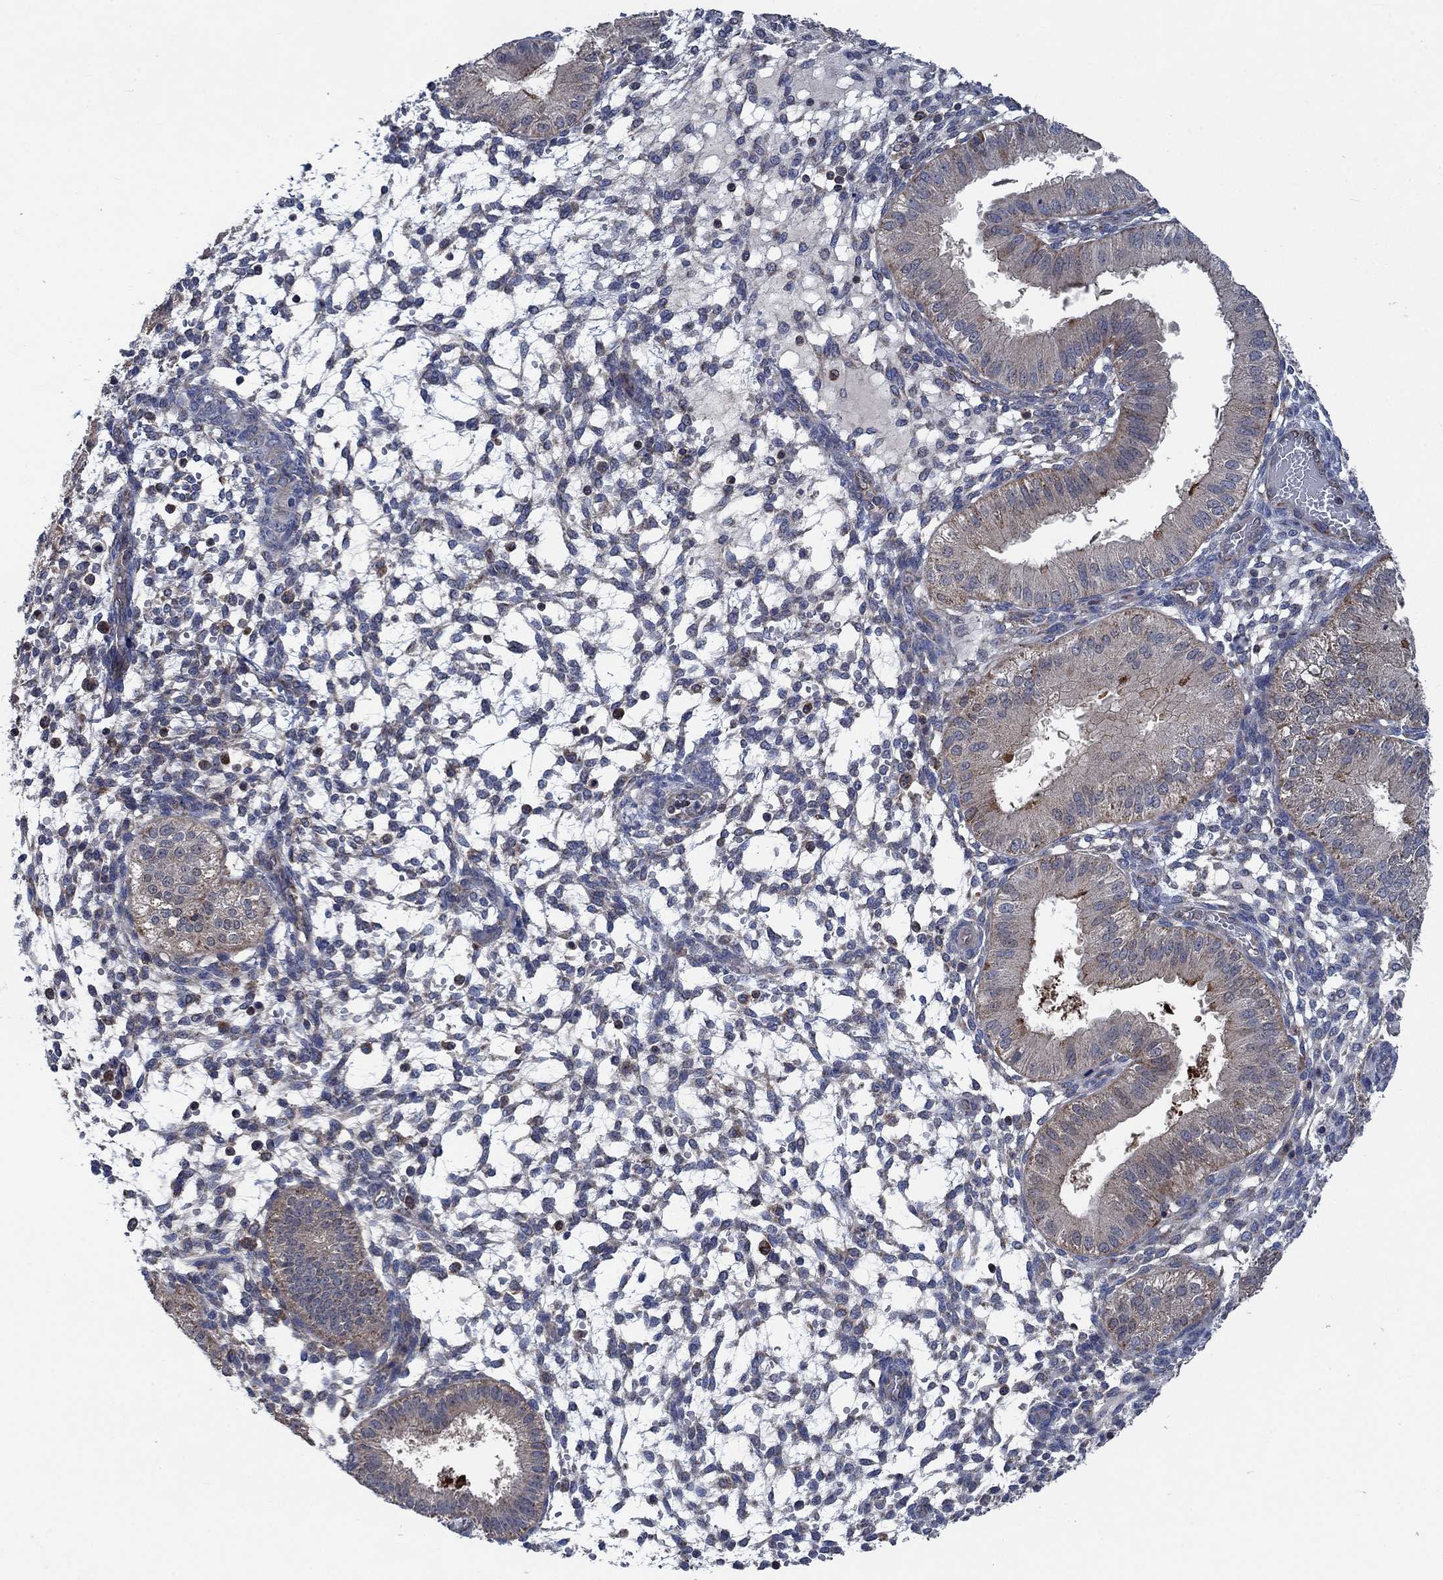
{"staining": {"intensity": "negative", "quantity": "none", "location": "none"}, "tissue": "endometrium", "cell_type": "Cells in endometrial stroma", "image_type": "normal", "snomed": [{"axis": "morphology", "description": "Normal tissue, NOS"}, {"axis": "topography", "description": "Endometrium"}], "caption": "The image shows no staining of cells in endometrial stroma in benign endometrium.", "gene": "STXBP6", "patient": {"sex": "female", "age": 43}}